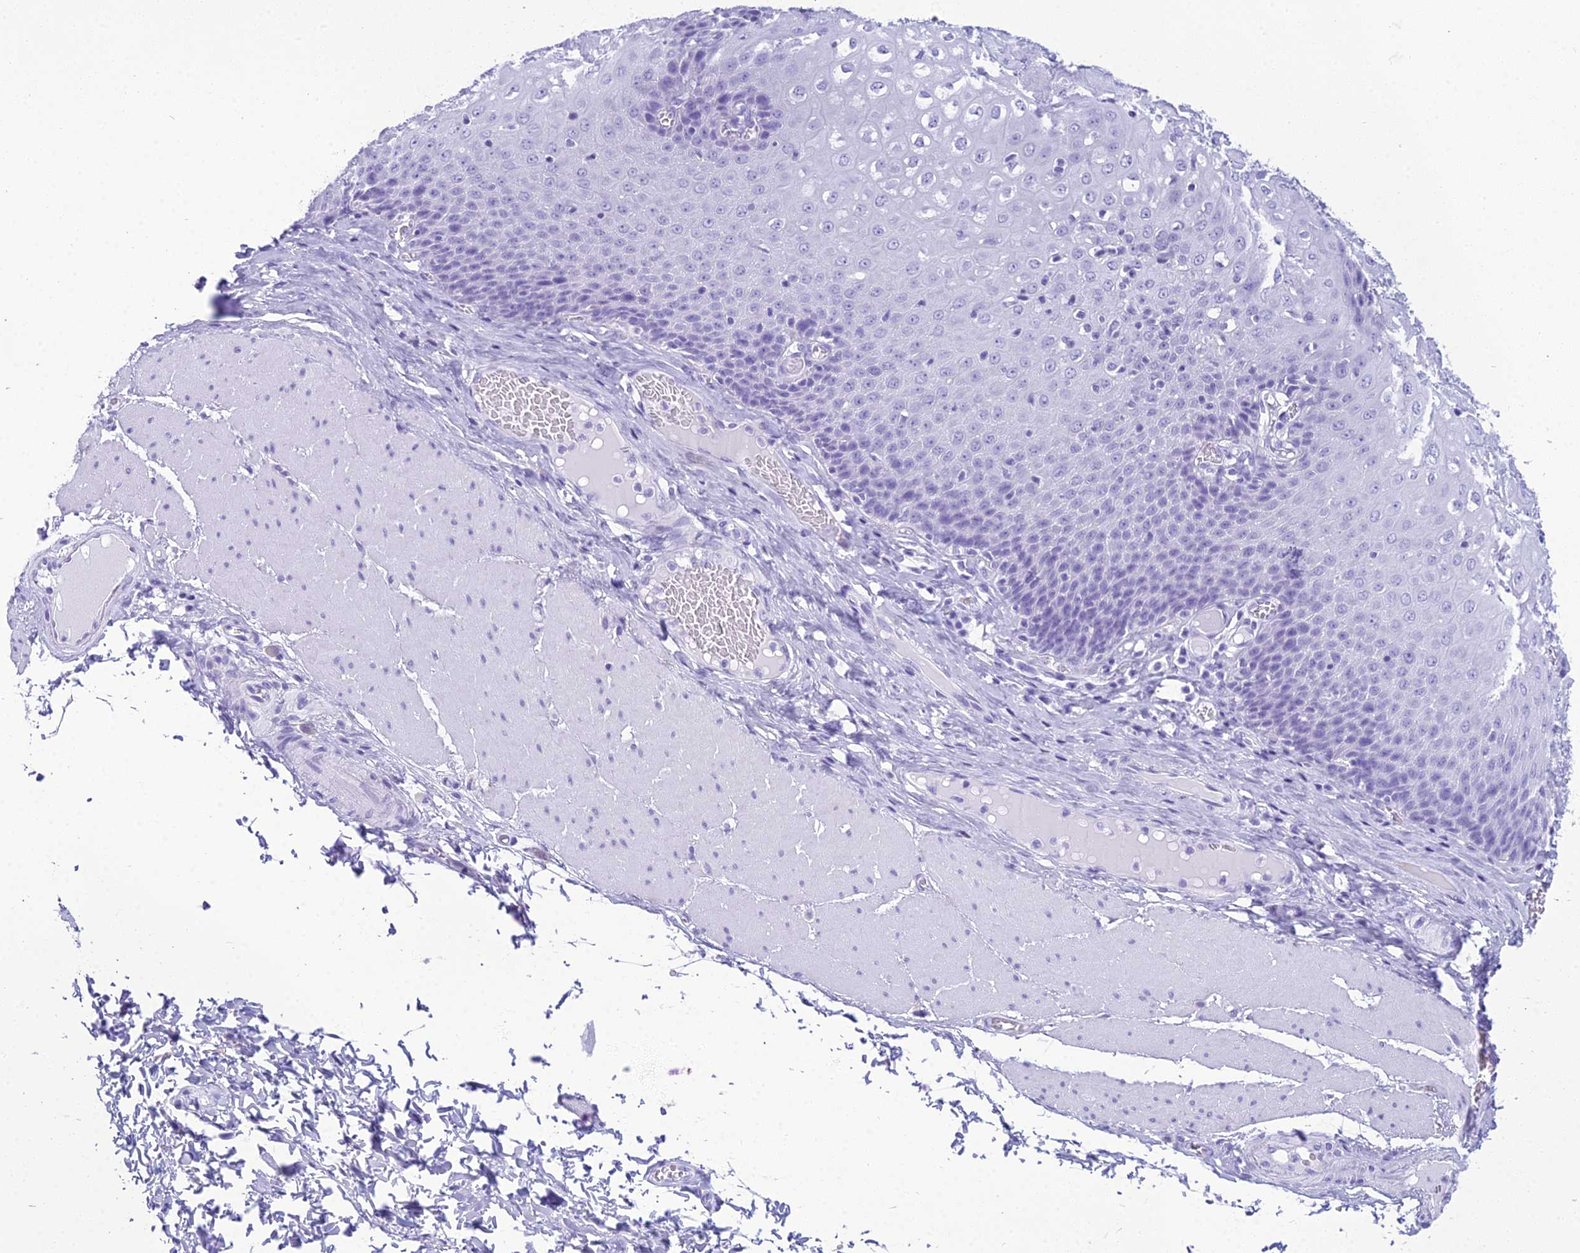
{"staining": {"intensity": "negative", "quantity": "none", "location": "none"}, "tissue": "esophagus", "cell_type": "Squamous epithelial cells", "image_type": "normal", "snomed": [{"axis": "morphology", "description": "Normal tissue, NOS"}, {"axis": "topography", "description": "Esophagus"}], "caption": "This is an IHC image of benign human esophagus. There is no staining in squamous epithelial cells.", "gene": "ZNF442", "patient": {"sex": "male", "age": 60}}